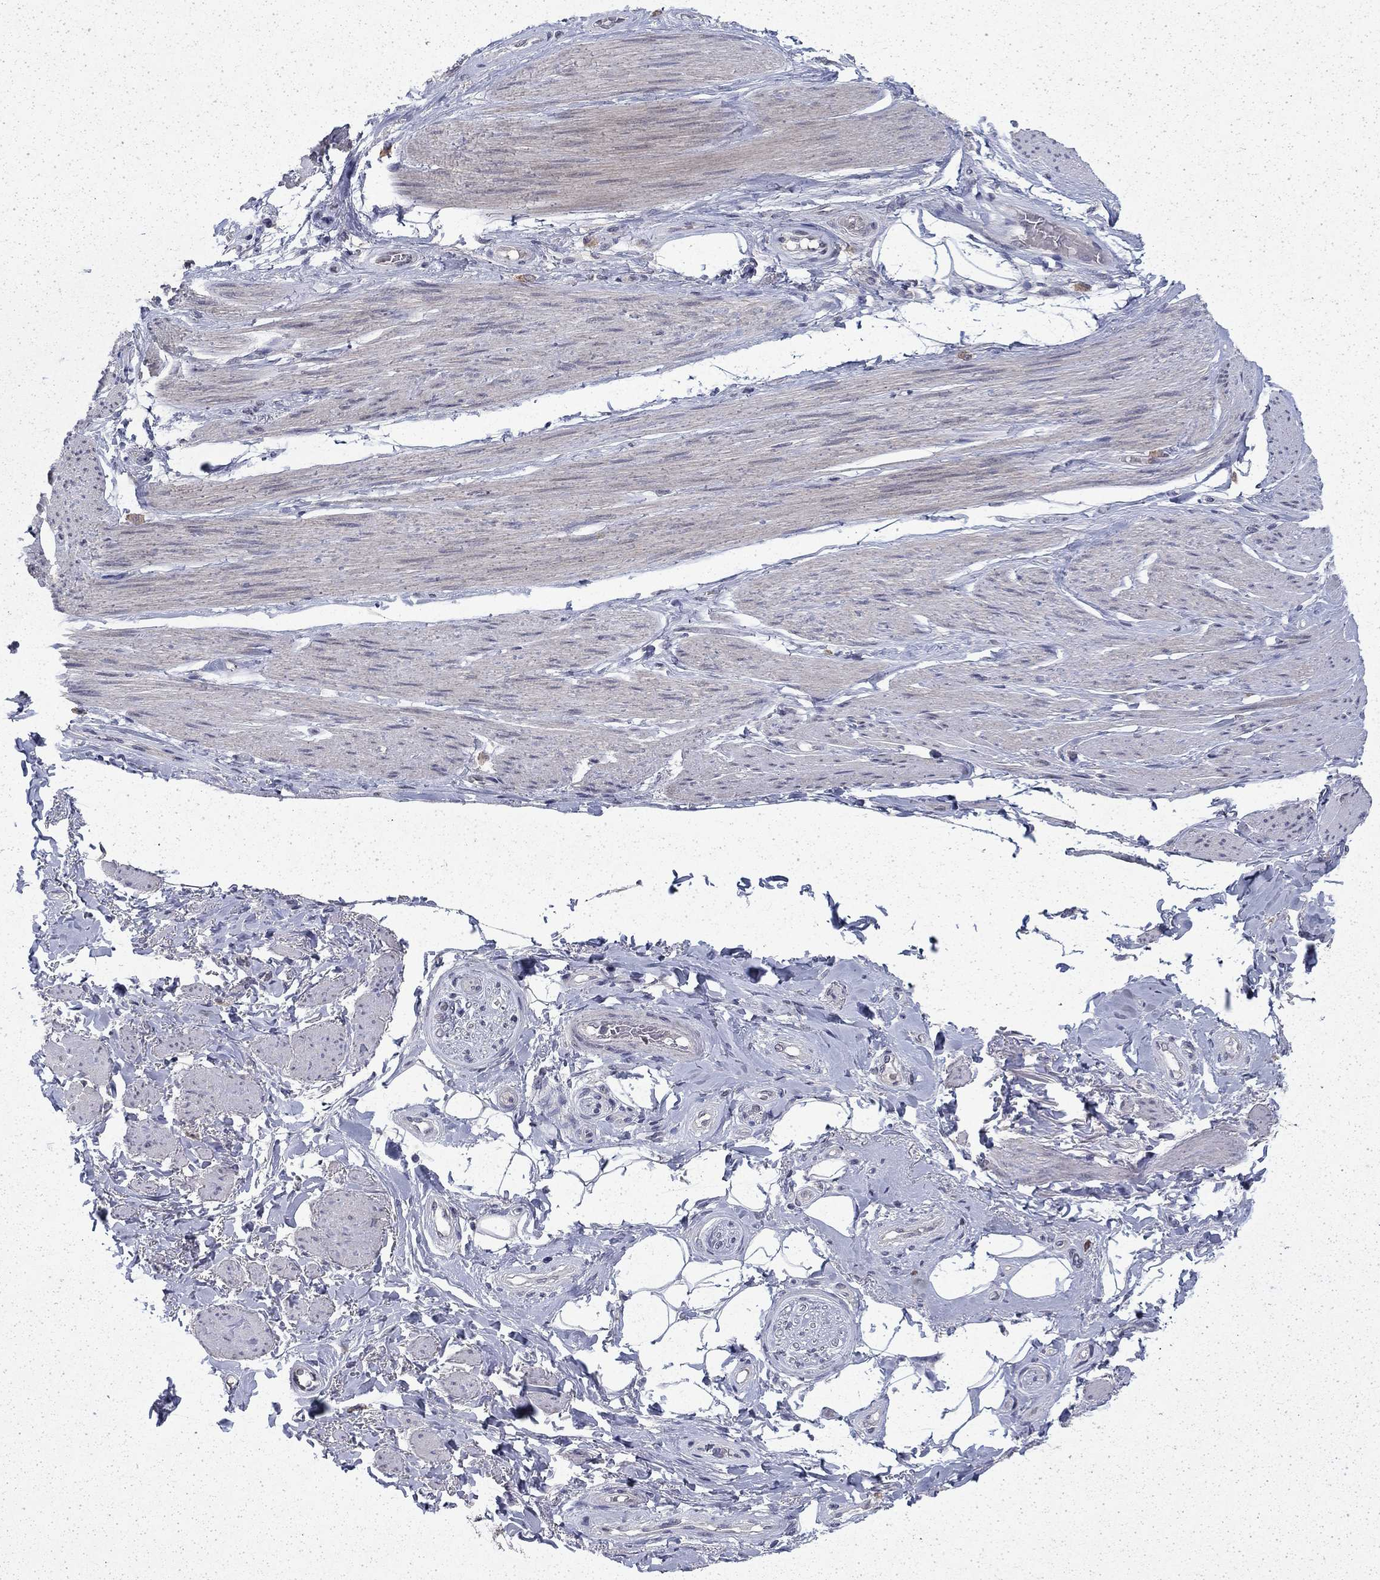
{"staining": {"intensity": "negative", "quantity": "none", "location": "none"}, "tissue": "adipose tissue", "cell_type": "Adipocytes", "image_type": "normal", "snomed": [{"axis": "morphology", "description": "Normal tissue, NOS"}, {"axis": "topography", "description": "Skeletal muscle"}, {"axis": "topography", "description": "Anal"}, {"axis": "topography", "description": "Peripheral nerve tissue"}], "caption": "This is an immunohistochemistry (IHC) histopathology image of normal human adipose tissue. There is no positivity in adipocytes.", "gene": "CHAT", "patient": {"sex": "male", "age": 53}}